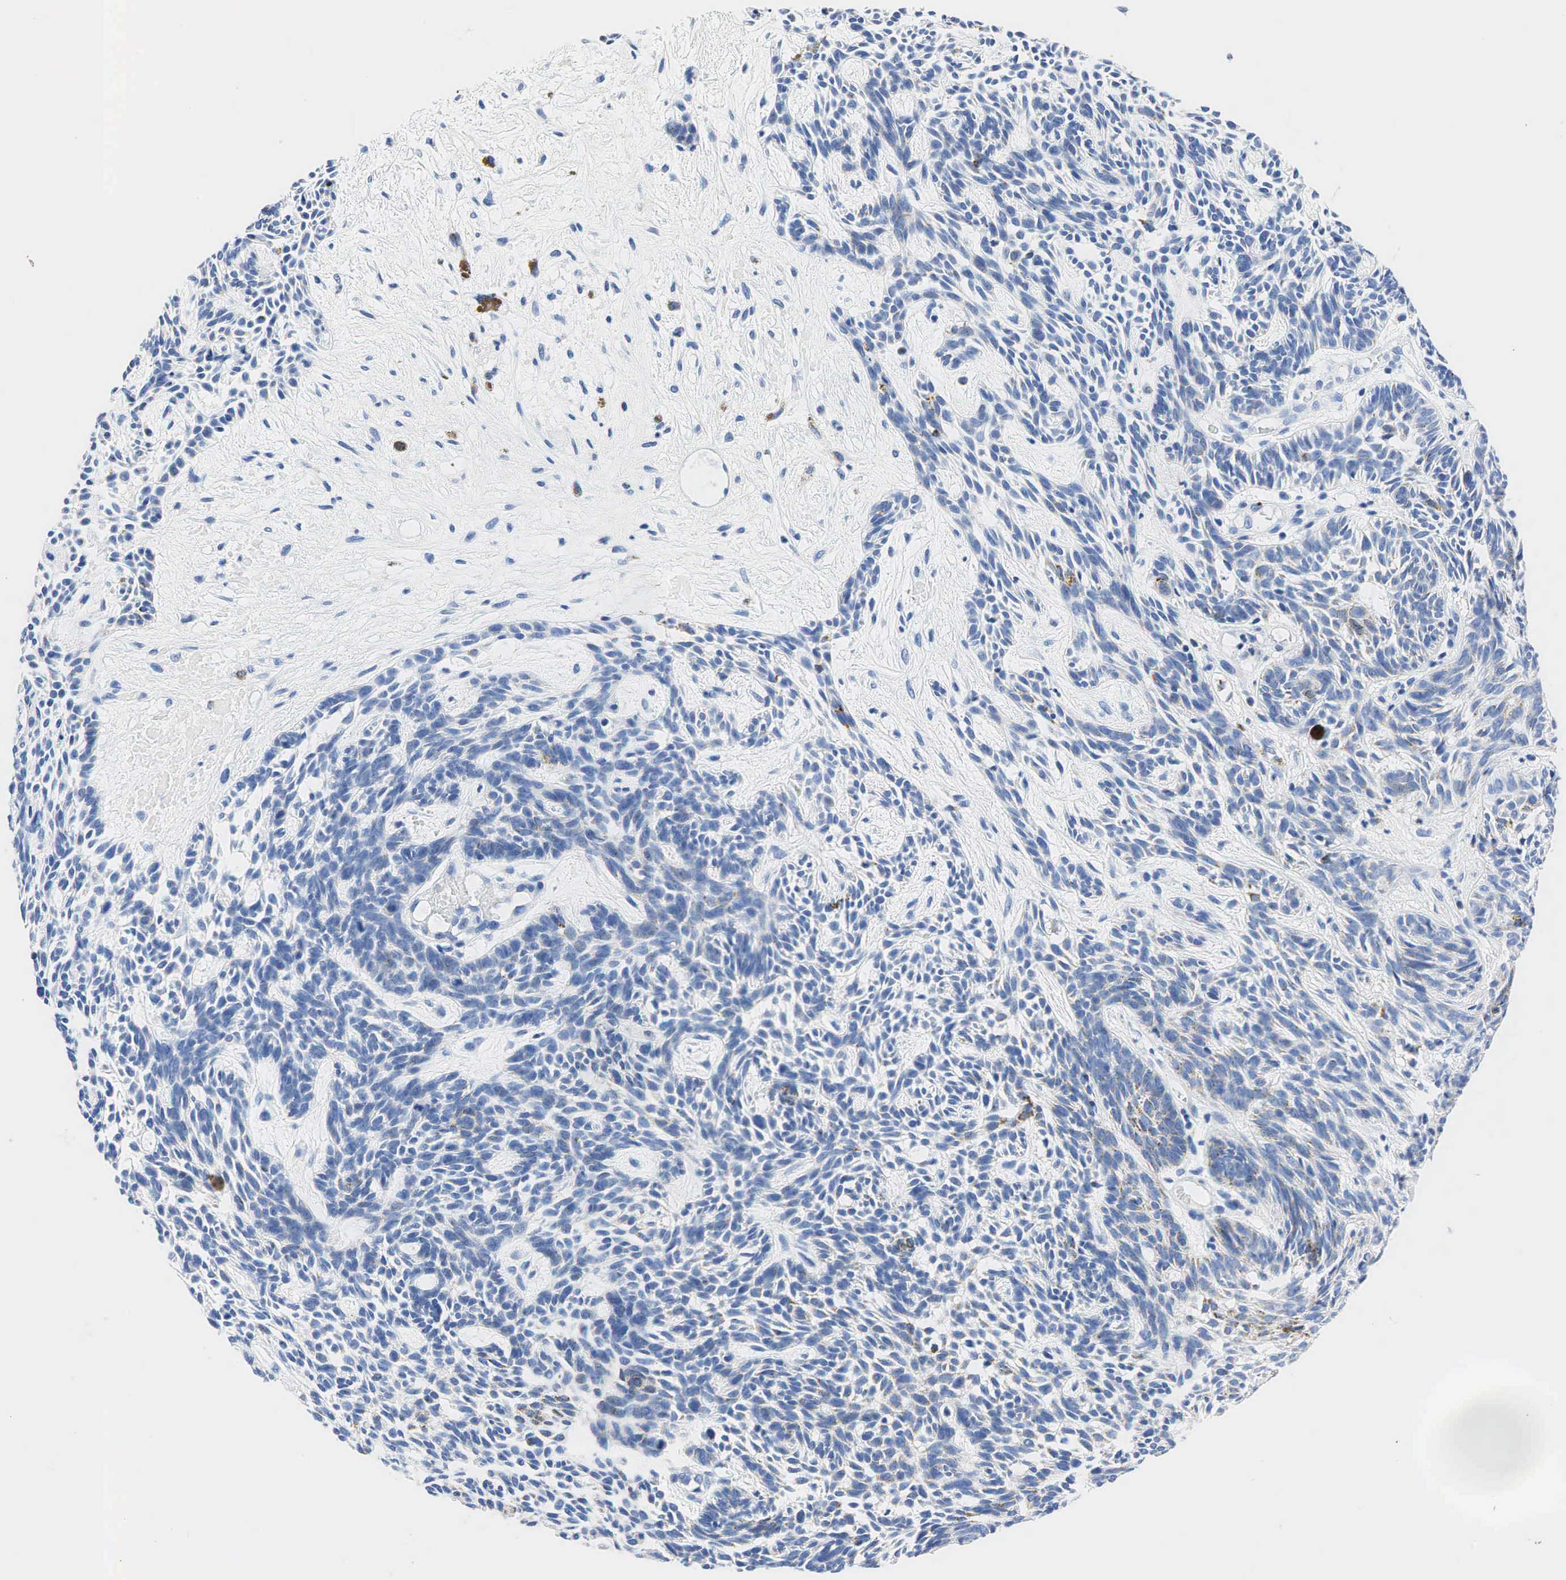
{"staining": {"intensity": "weak", "quantity": "<25%", "location": "cytoplasmic/membranous"}, "tissue": "skin cancer", "cell_type": "Tumor cells", "image_type": "cancer", "snomed": [{"axis": "morphology", "description": "Basal cell carcinoma"}, {"axis": "topography", "description": "Skin"}], "caption": "Immunohistochemistry (IHC) micrograph of neoplastic tissue: human skin cancer stained with DAB demonstrates no significant protein staining in tumor cells.", "gene": "SYP", "patient": {"sex": "male", "age": 58}}